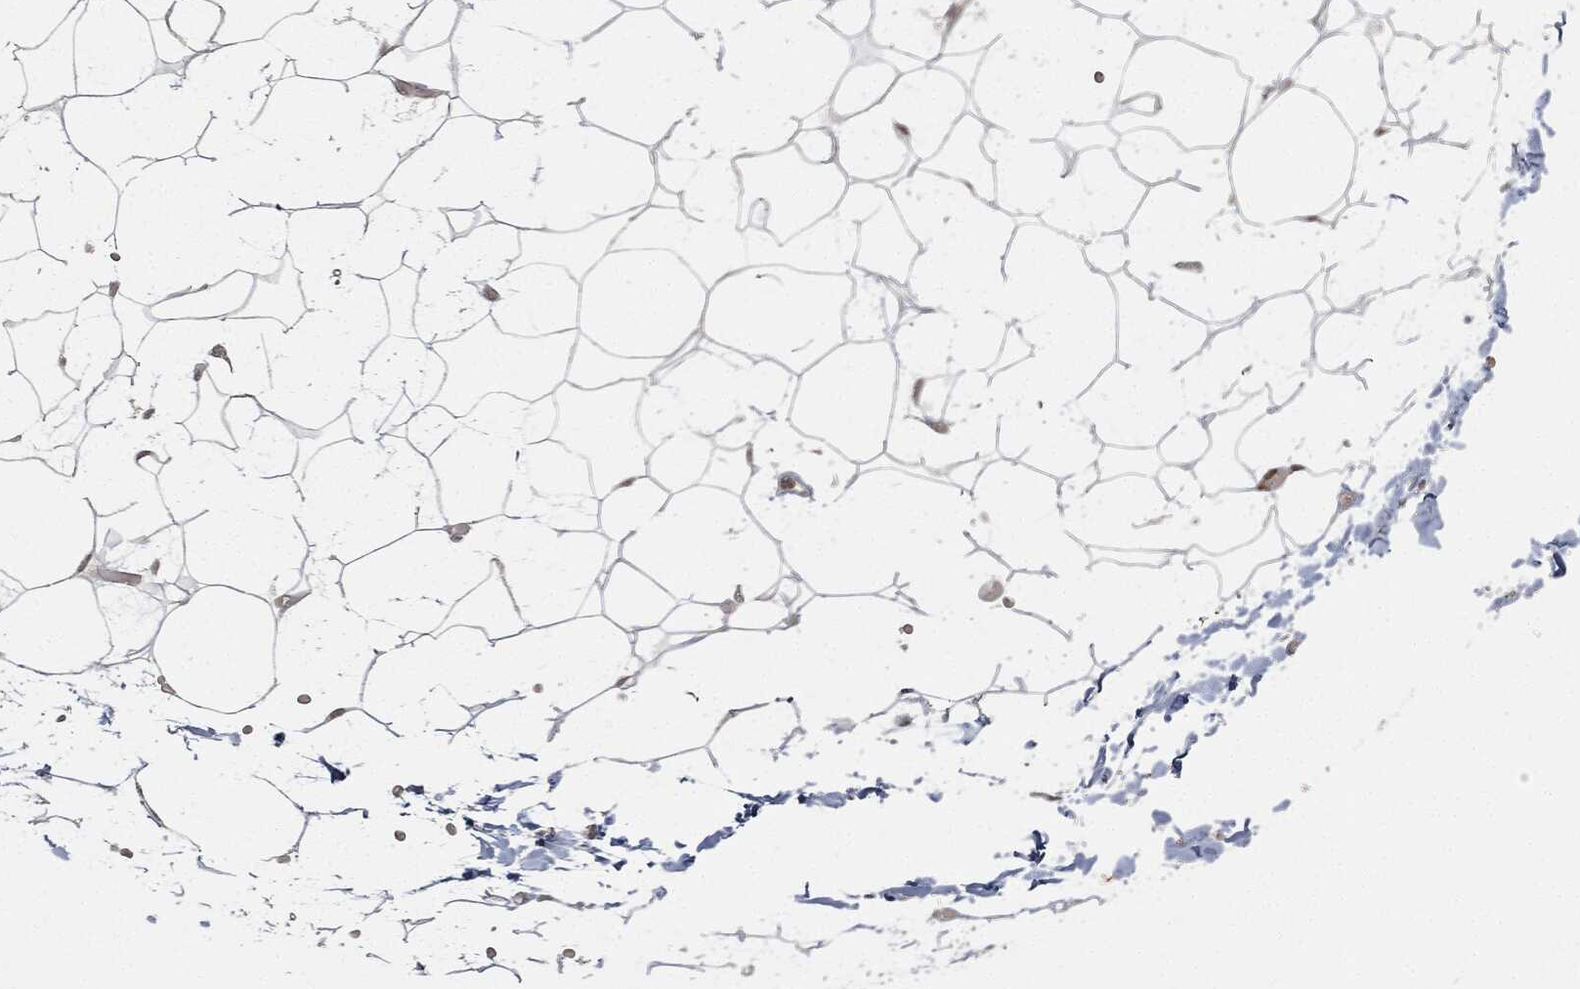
{"staining": {"intensity": "negative", "quantity": "none", "location": "none"}, "tissue": "adipose tissue", "cell_type": "Adipocytes", "image_type": "normal", "snomed": [{"axis": "morphology", "description": "Normal tissue, NOS"}, {"axis": "topography", "description": "Skin"}, {"axis": "topography", "description": "Peripheral nerve tissue"}], "caption": "High power microscopy micrograph of an immunohistochemistry (IHC) histopathology image of normal adipose tissue, revealing no significant staining in adipocytes.", "gene": "CIB1", "patient": {"sex": "female", "age": 56}}